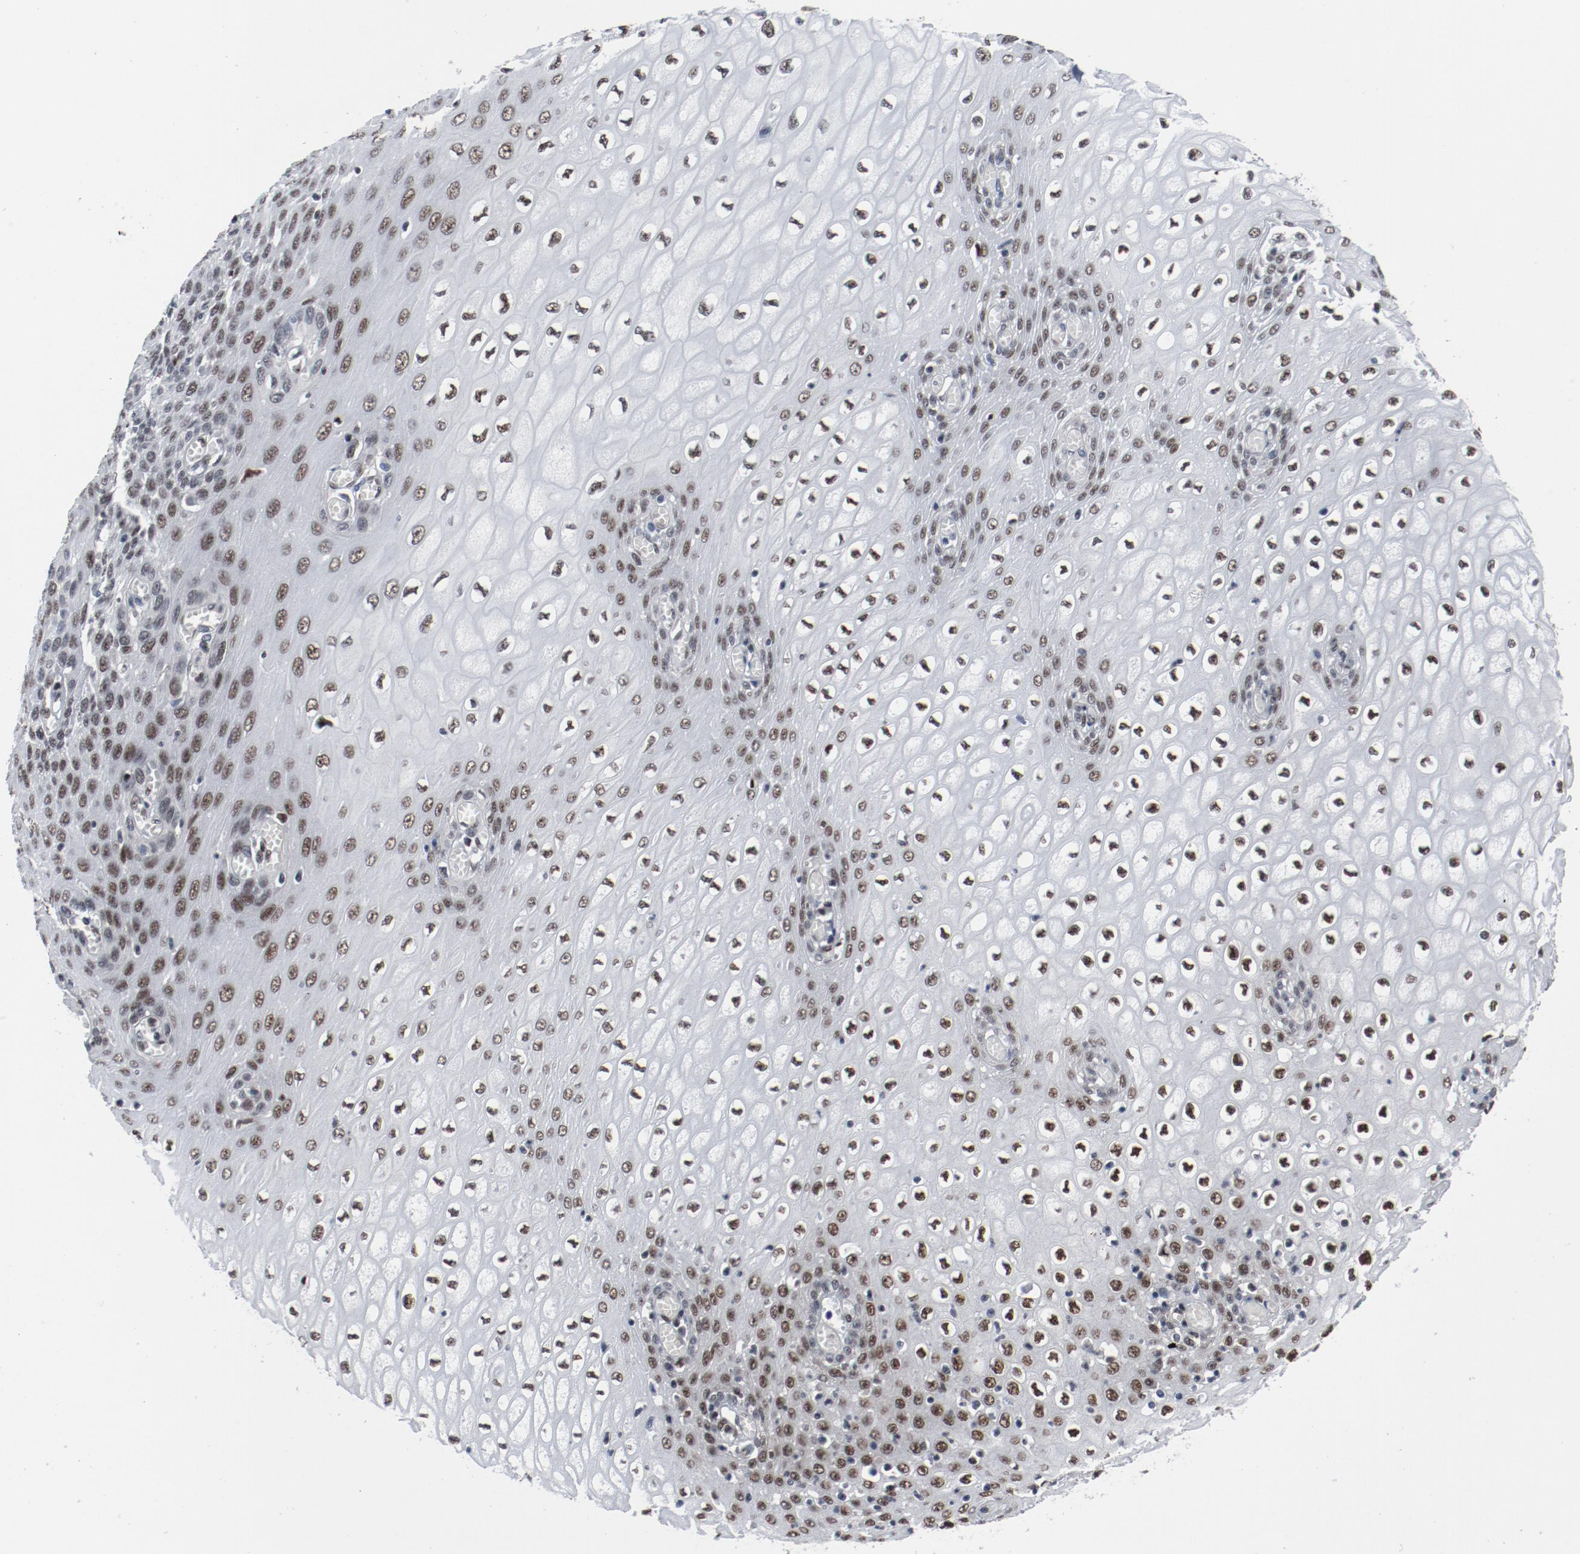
{"staining": {"intensity": "moderate", "quantity": "25%-75%", "location": "nuclear"}, "tissue": "esophagus", "cell_type": "Squamous epithelial cells", "image_type": "normal", "snomed": [{"axis": "morphology", "description": "Normal tissue, NOS"}, {"axis": "topography", "description": "Esophagus"}], "caption": "Protein positivity by IHC demonstrates moderate nuclear expression in about 25%-75% of squamous epithelial cells in benign esophagus.", "gene": "JMJD6", "patient": {"sex": "male", "age": 65}}